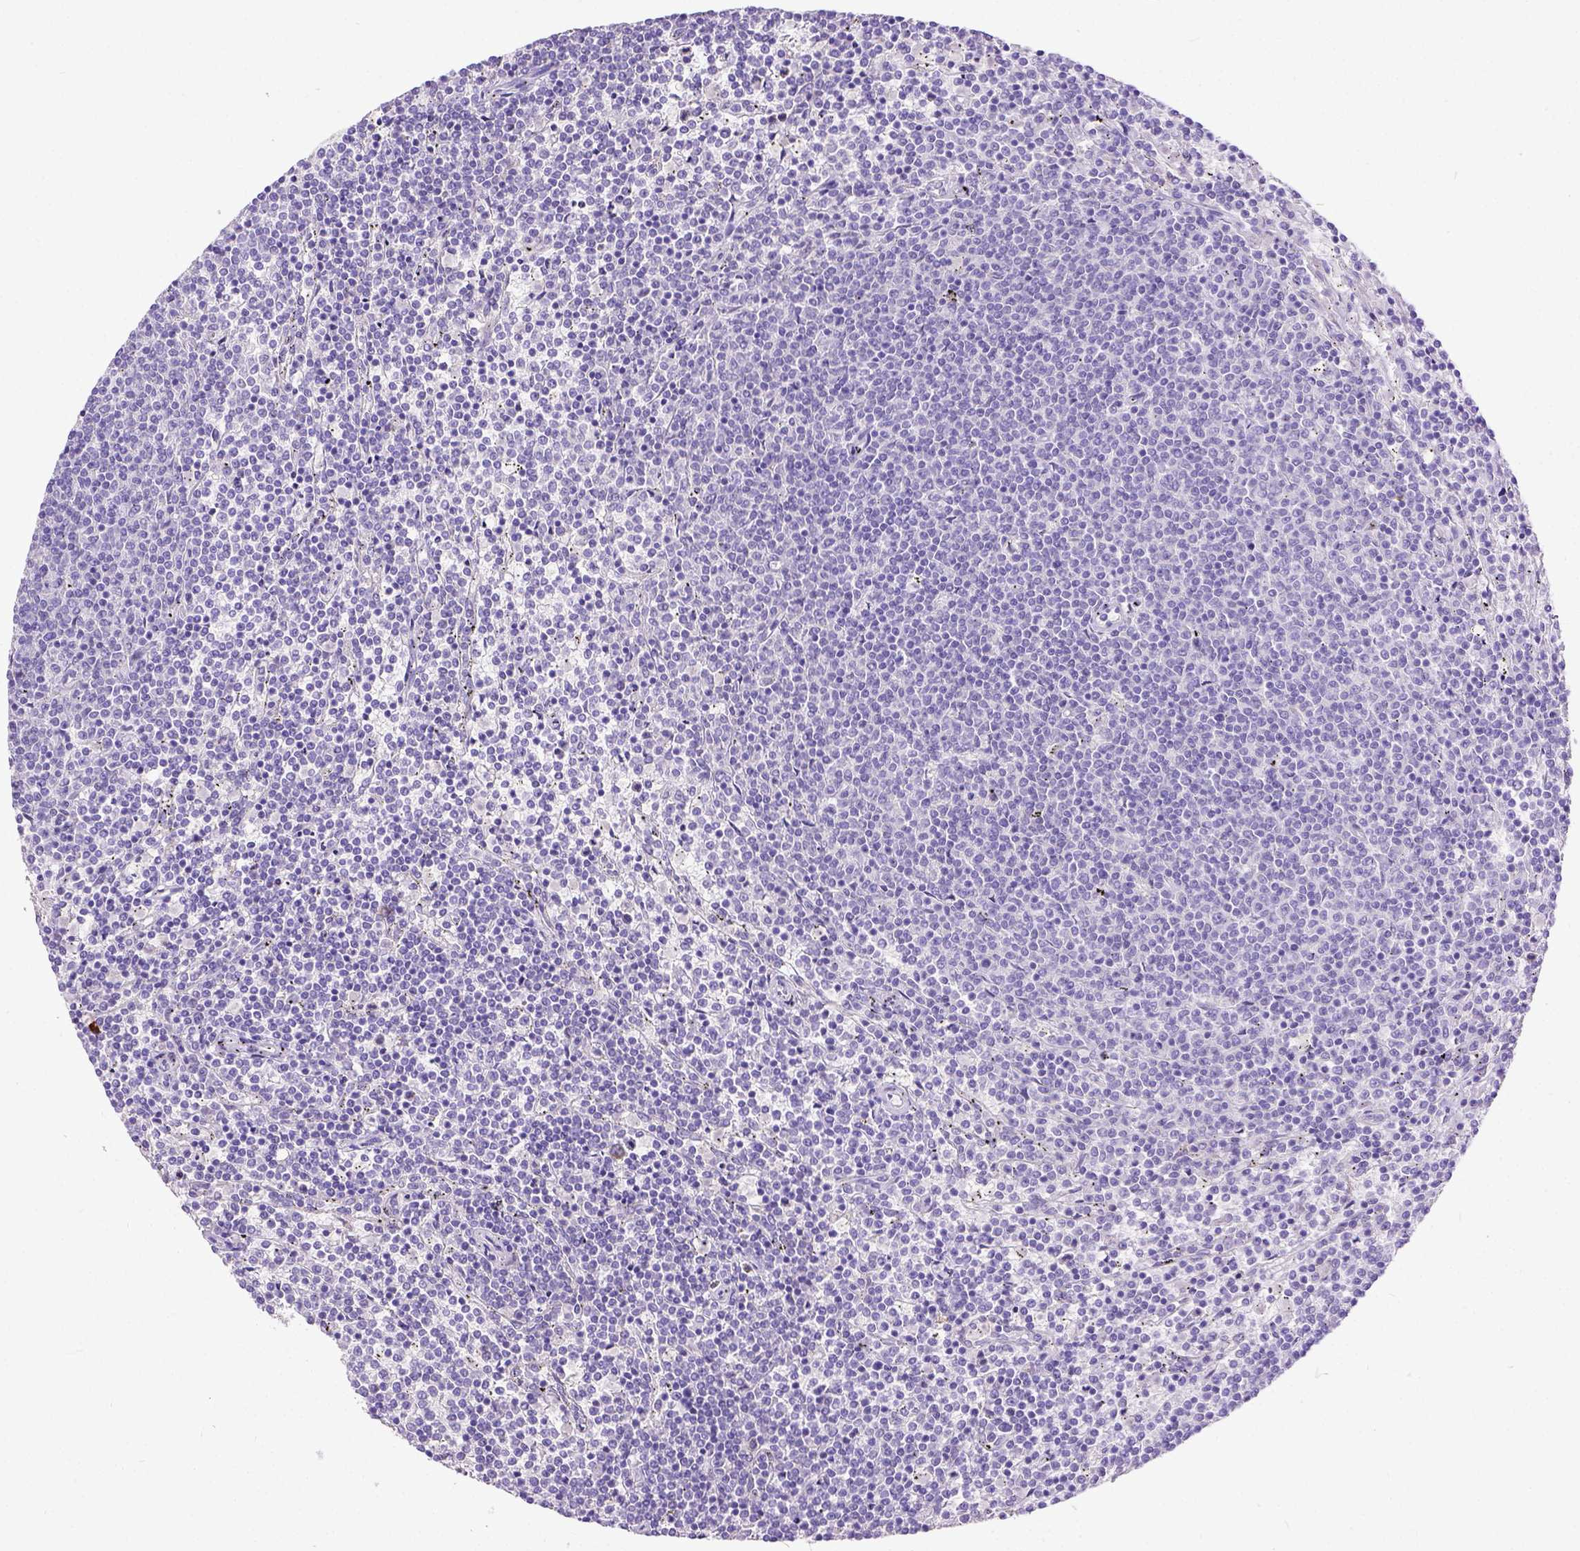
{"staining": {"intensity": "negative", "quantity": "none", "location": "none"}, "tissue": "lymphoma", "cell_type": "Tumor cells", "image_type": "cancer", "snomed": [{"axis": "morphology", "description": "Malignant lymphoma, non-Hodgkin's type, Low grade"}, {"axis": "topography", "description": "Spleen"}], "caption": "There is no significant positivity in tumor cells of lymphoma.", "gene": "KIT", "patient": {"sex": "female", "age": 50}}